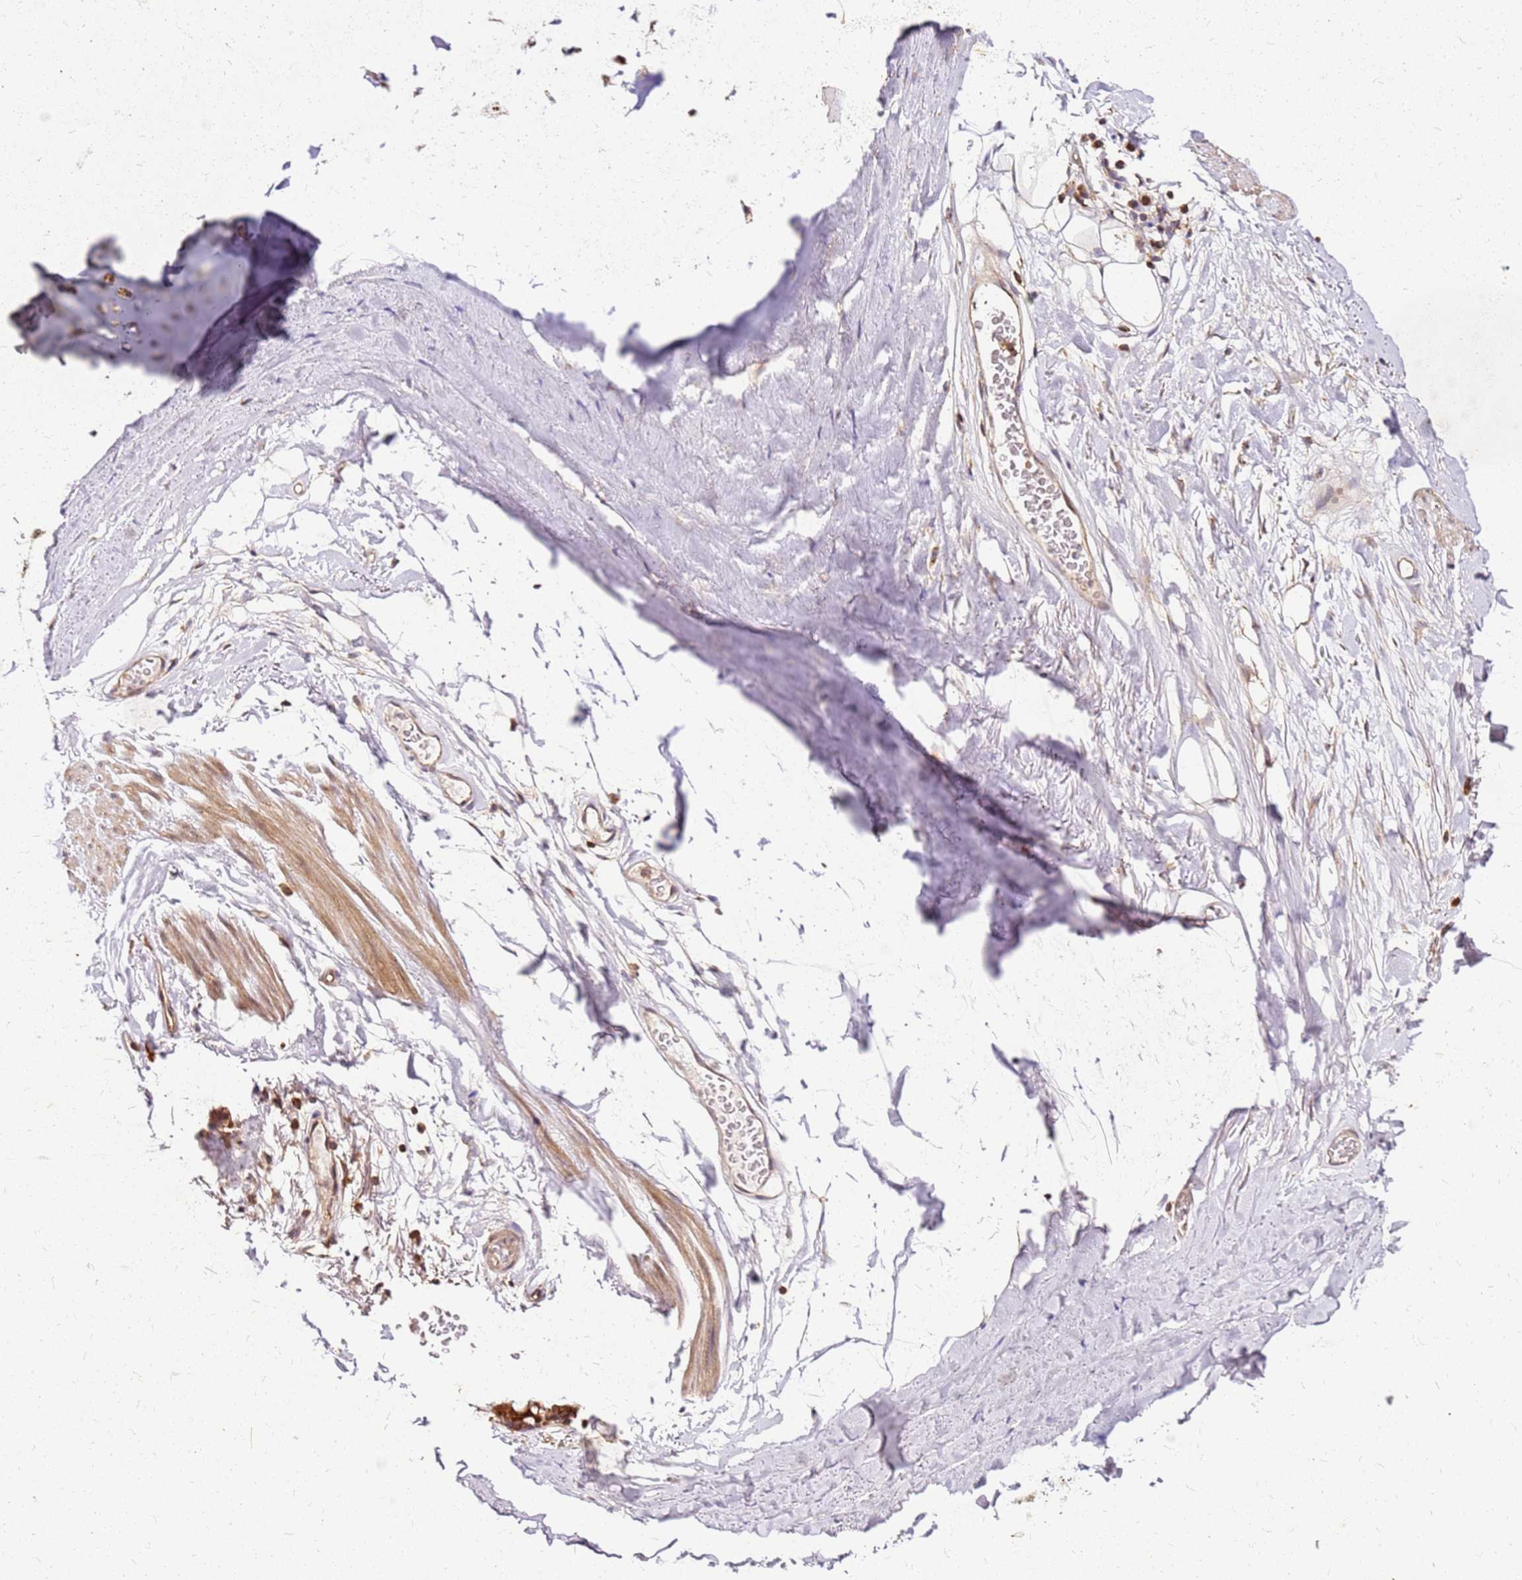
{"staining": {"intensity": "weak", "quantity": "<25%", "location": "cytoplasmic/membranous"}, "tissue": "adipose tissue", "cell_type": "Adipocytes", "image_type": "normal", "snomed": [{"axis": "morphology", "description": "Normal tissue, NOS"}, {"axis": "topography", "description": "Lymph node"}, {"axis": "topography", "description": "Bronchus"}], "caption": "The photomicrograph shows no significant expression in adipocytes of adipose tissue. (Immunohistochemistry (ihc), brightfield microscopy, high magnification).", "gene": "PIH1D1", "patient": {"sex": "male", "age": 63}}